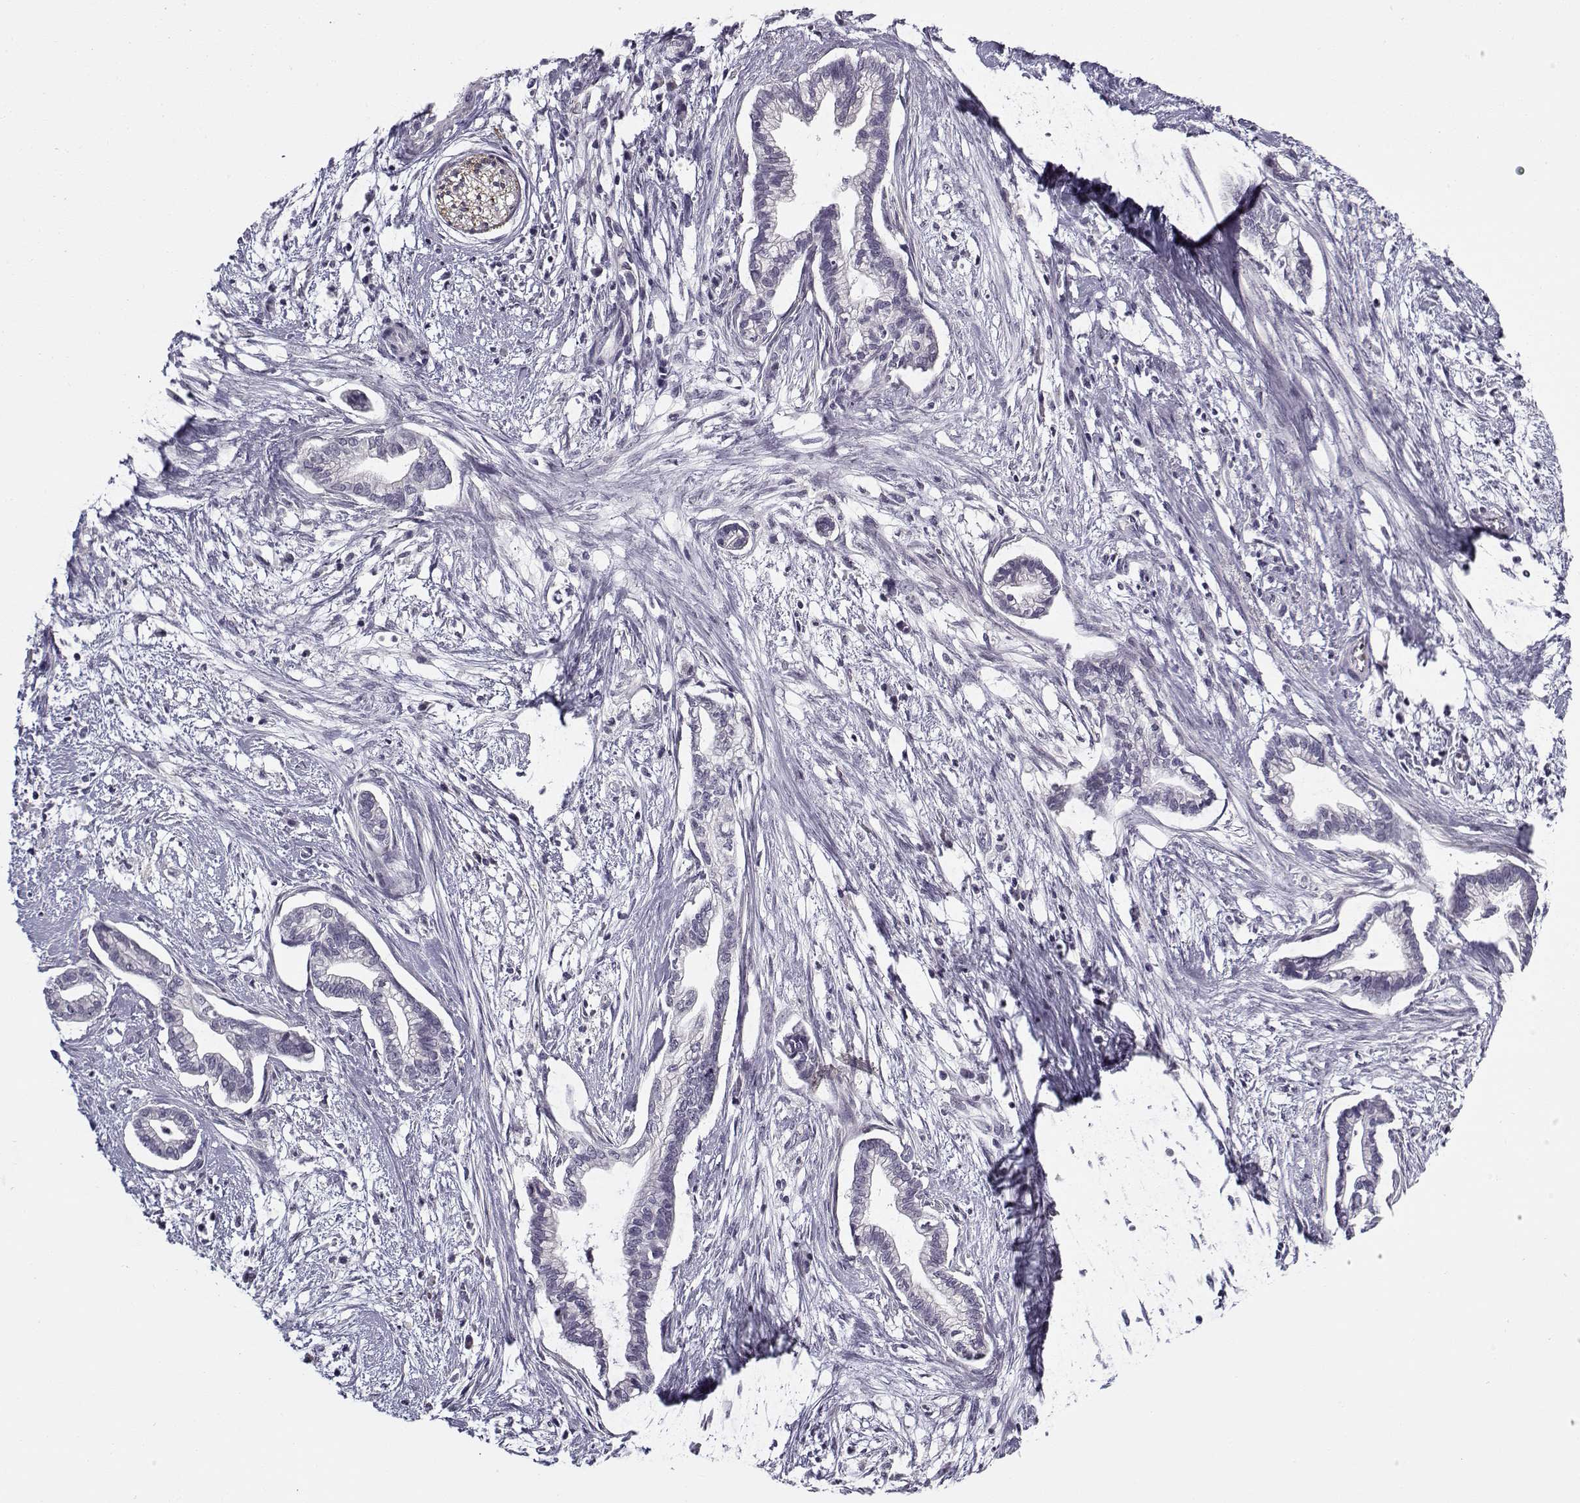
{"staining": {"intensity": "negative", "quantity": "none", "location": "none"}, "tissue": "cervical cancer", "cell_type": "Tumor cells", "image_type": "cancer", "snomed": [{"axis": "morphology", "description": "Adenocarcinoma, NOS"}, {"axis": "topography", "description": "Cervix"}], "caption": "This is a histopathology image of immunohistochemistry (IHC) staining of cervical adenocarcinoma, which shows no expression in tumor cells. (IHC, brightfield microscopy, high magnification).", "gene": "SNCA", "patient": {"sex": "female", "age": 62}}